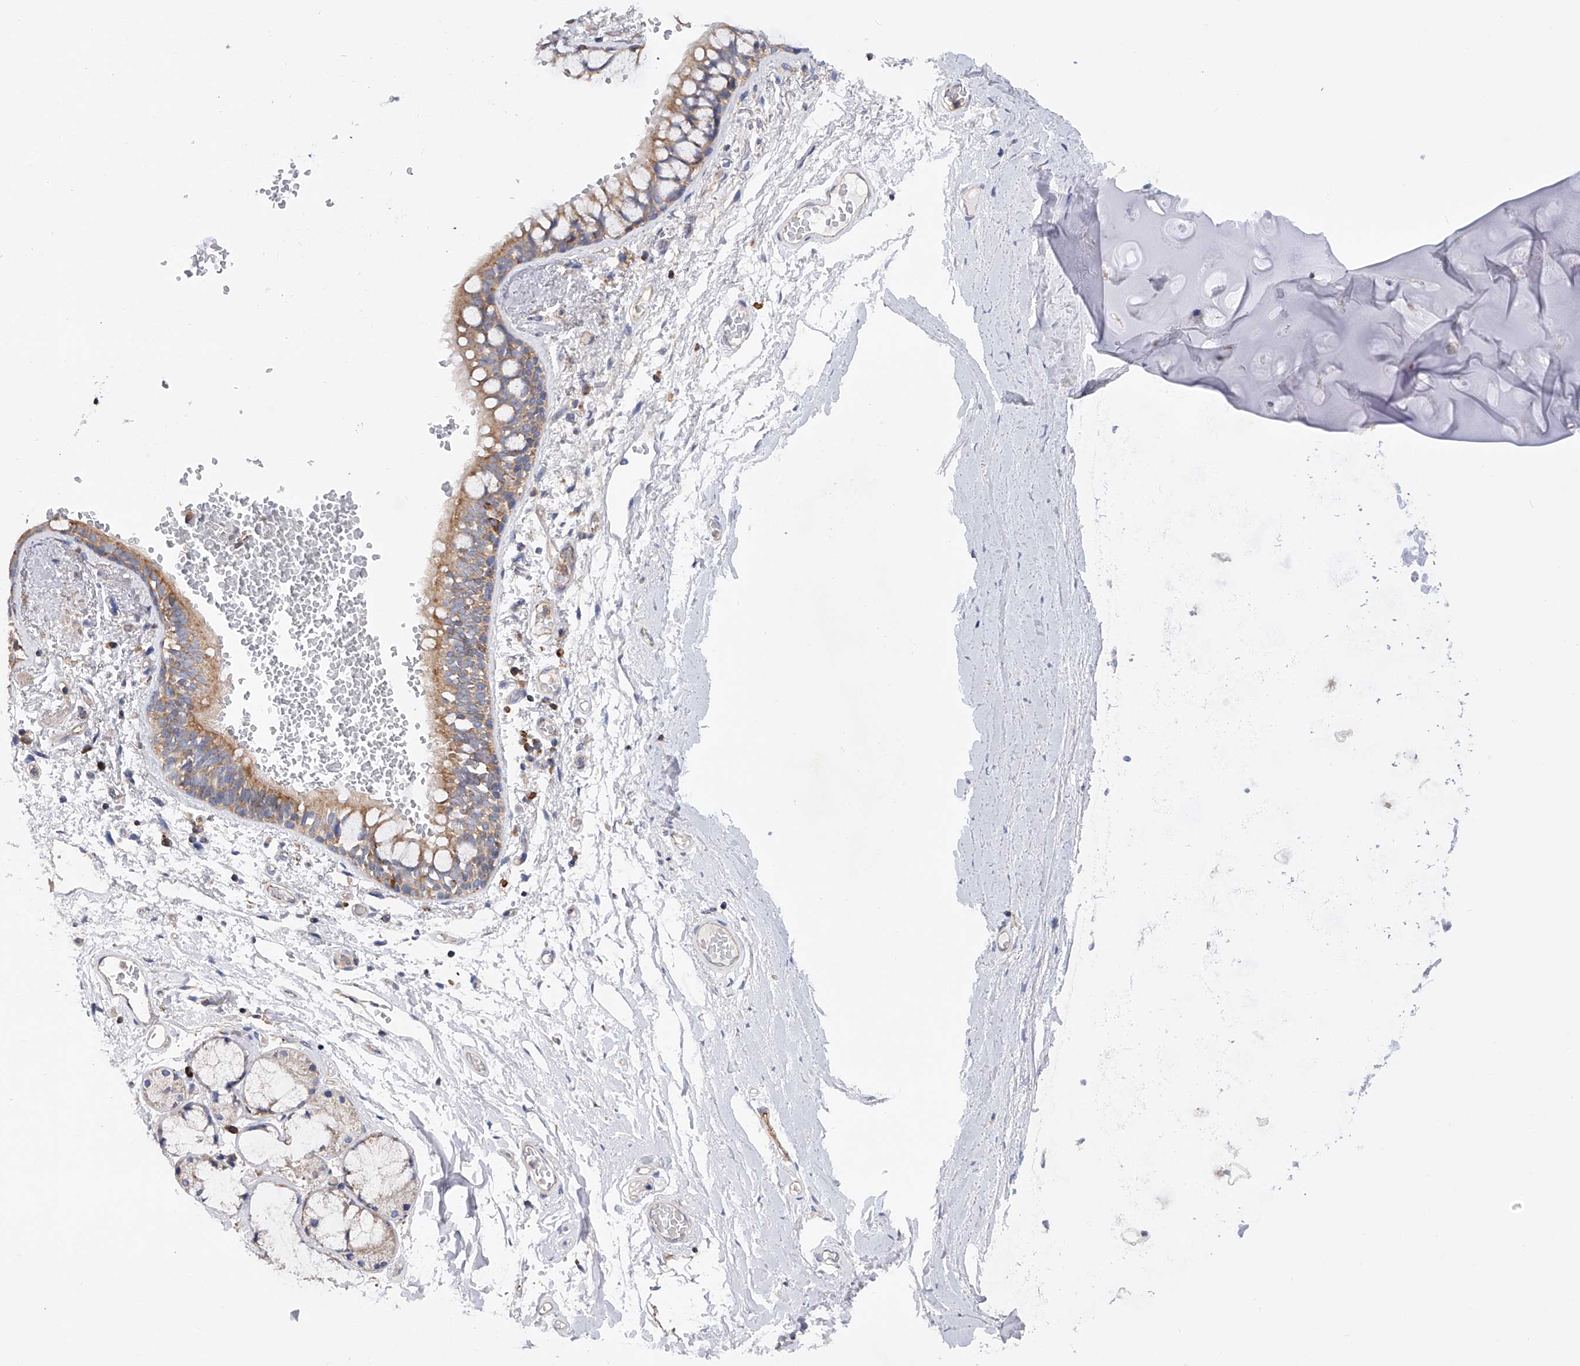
{"staining": {"intensity": "moderate", "quantity": ">75%", "location": "cytoplasmic/membranous"}, "tissue": "bronchus", "cell_type": "Respiratory epithelial cells", "image_type": "normal", "snomed": [{"axis": "morphology", "description": "Normal tissue, NOS"}, {"axis": "topography", "description": "Cartilage tissue"}, {"axis": "topography", "description": "Bronchus"}], "caption": "Protein analysis of normal bronchus demonstrates moderate cytoplasmic/membranous expression in approximately >75% of respiratory epithelial cells.", "gene": "MLYCD", "patient": {"sex": "female", "age": 73}}